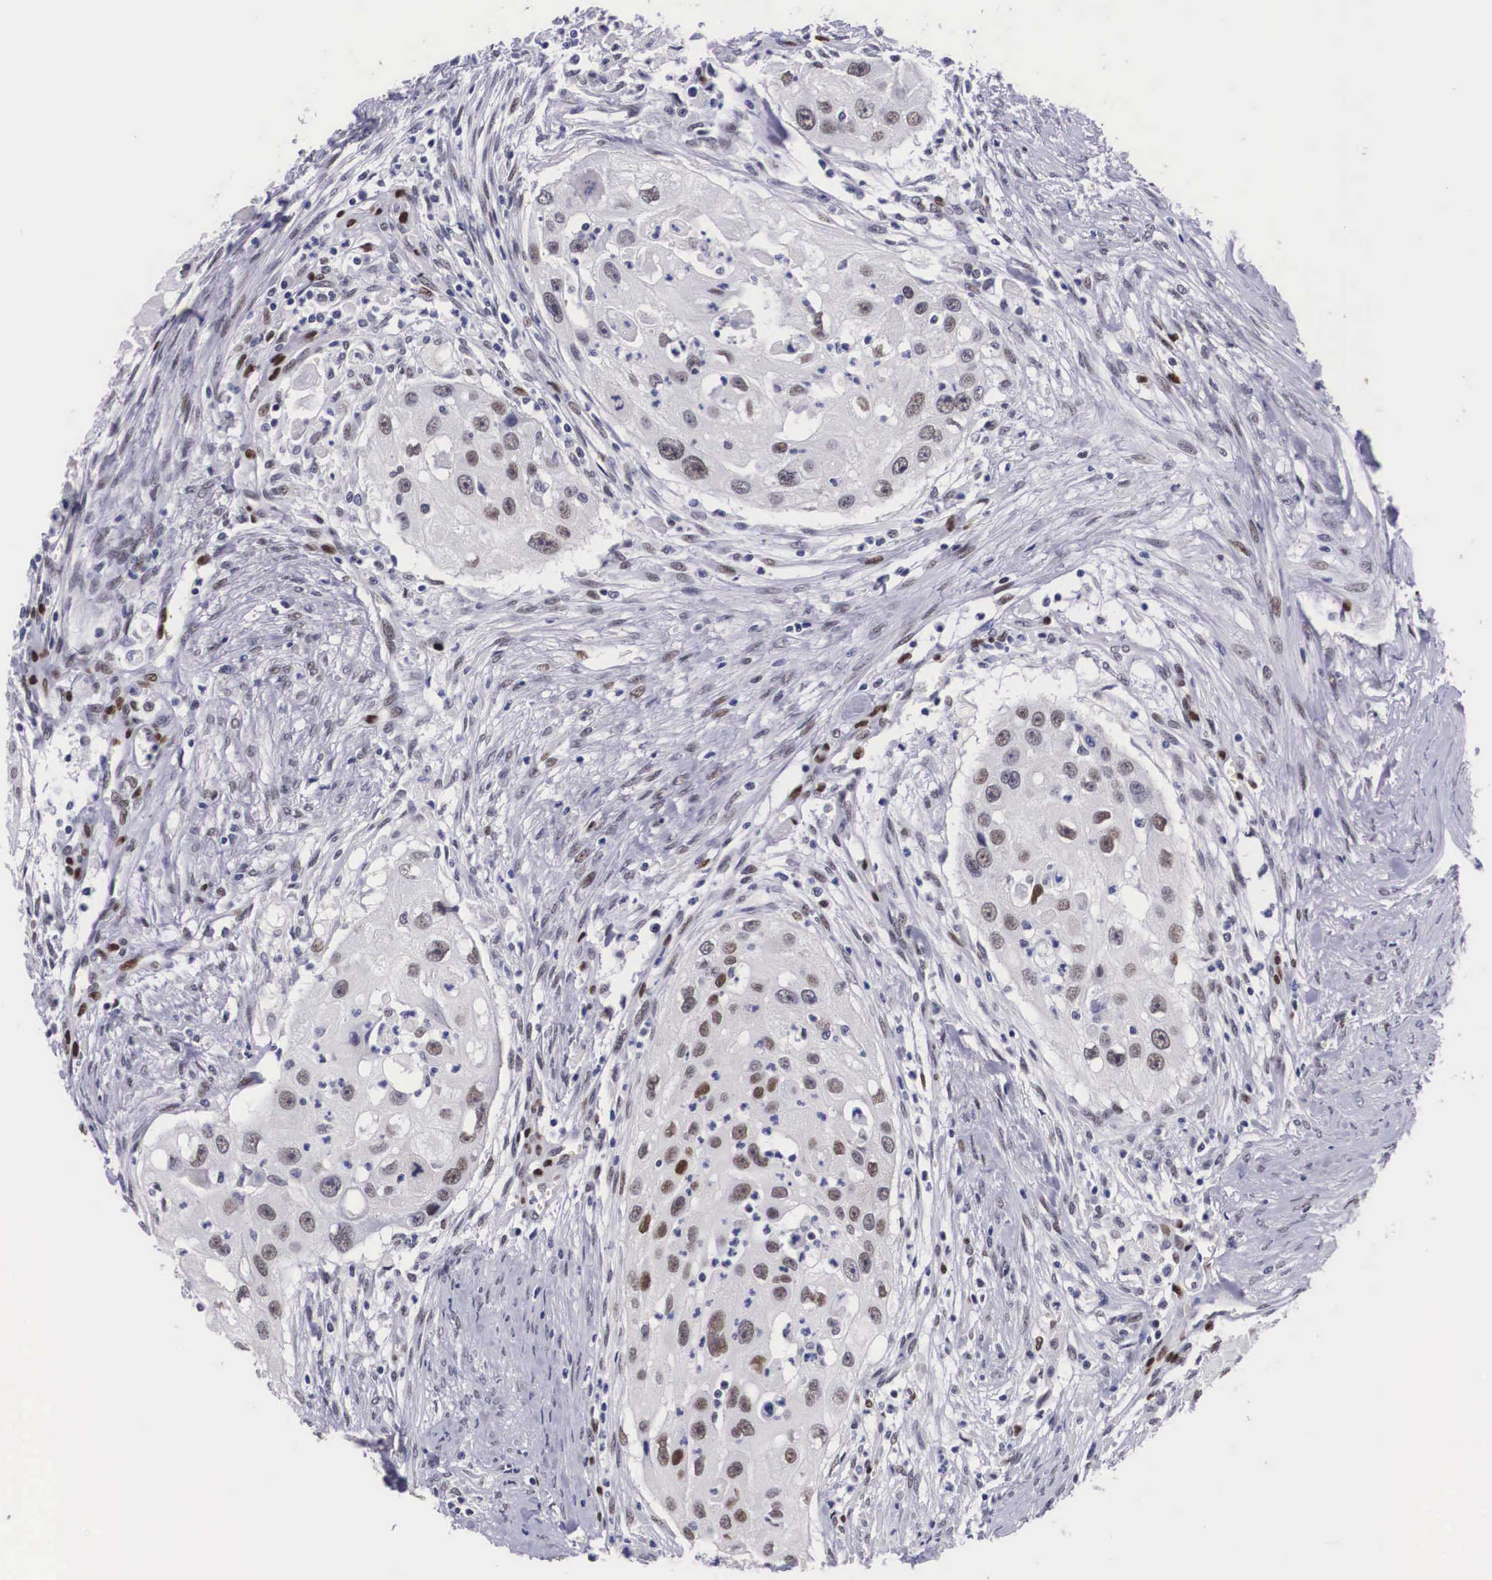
{"staining": {"intensity": "weak", "quantity": "<25%", "location": "nuclear"}, "tissue": "head and neck cancer", "cell_type": "Tumor cells", "image_type": "cancer", "snomed": [{"axis": "morphology", "description": "Squamous cell carcinoma, NOS"}, {"axis": "topography", "description": "Head-Neck"}], "caption": "Histopathology image shows no protein expression in tumor cells of squamous cell carcinoma (head and neck) tissue.", "gene": "KHDRBS3", "patient": {"sex": "male", "age": 64}}